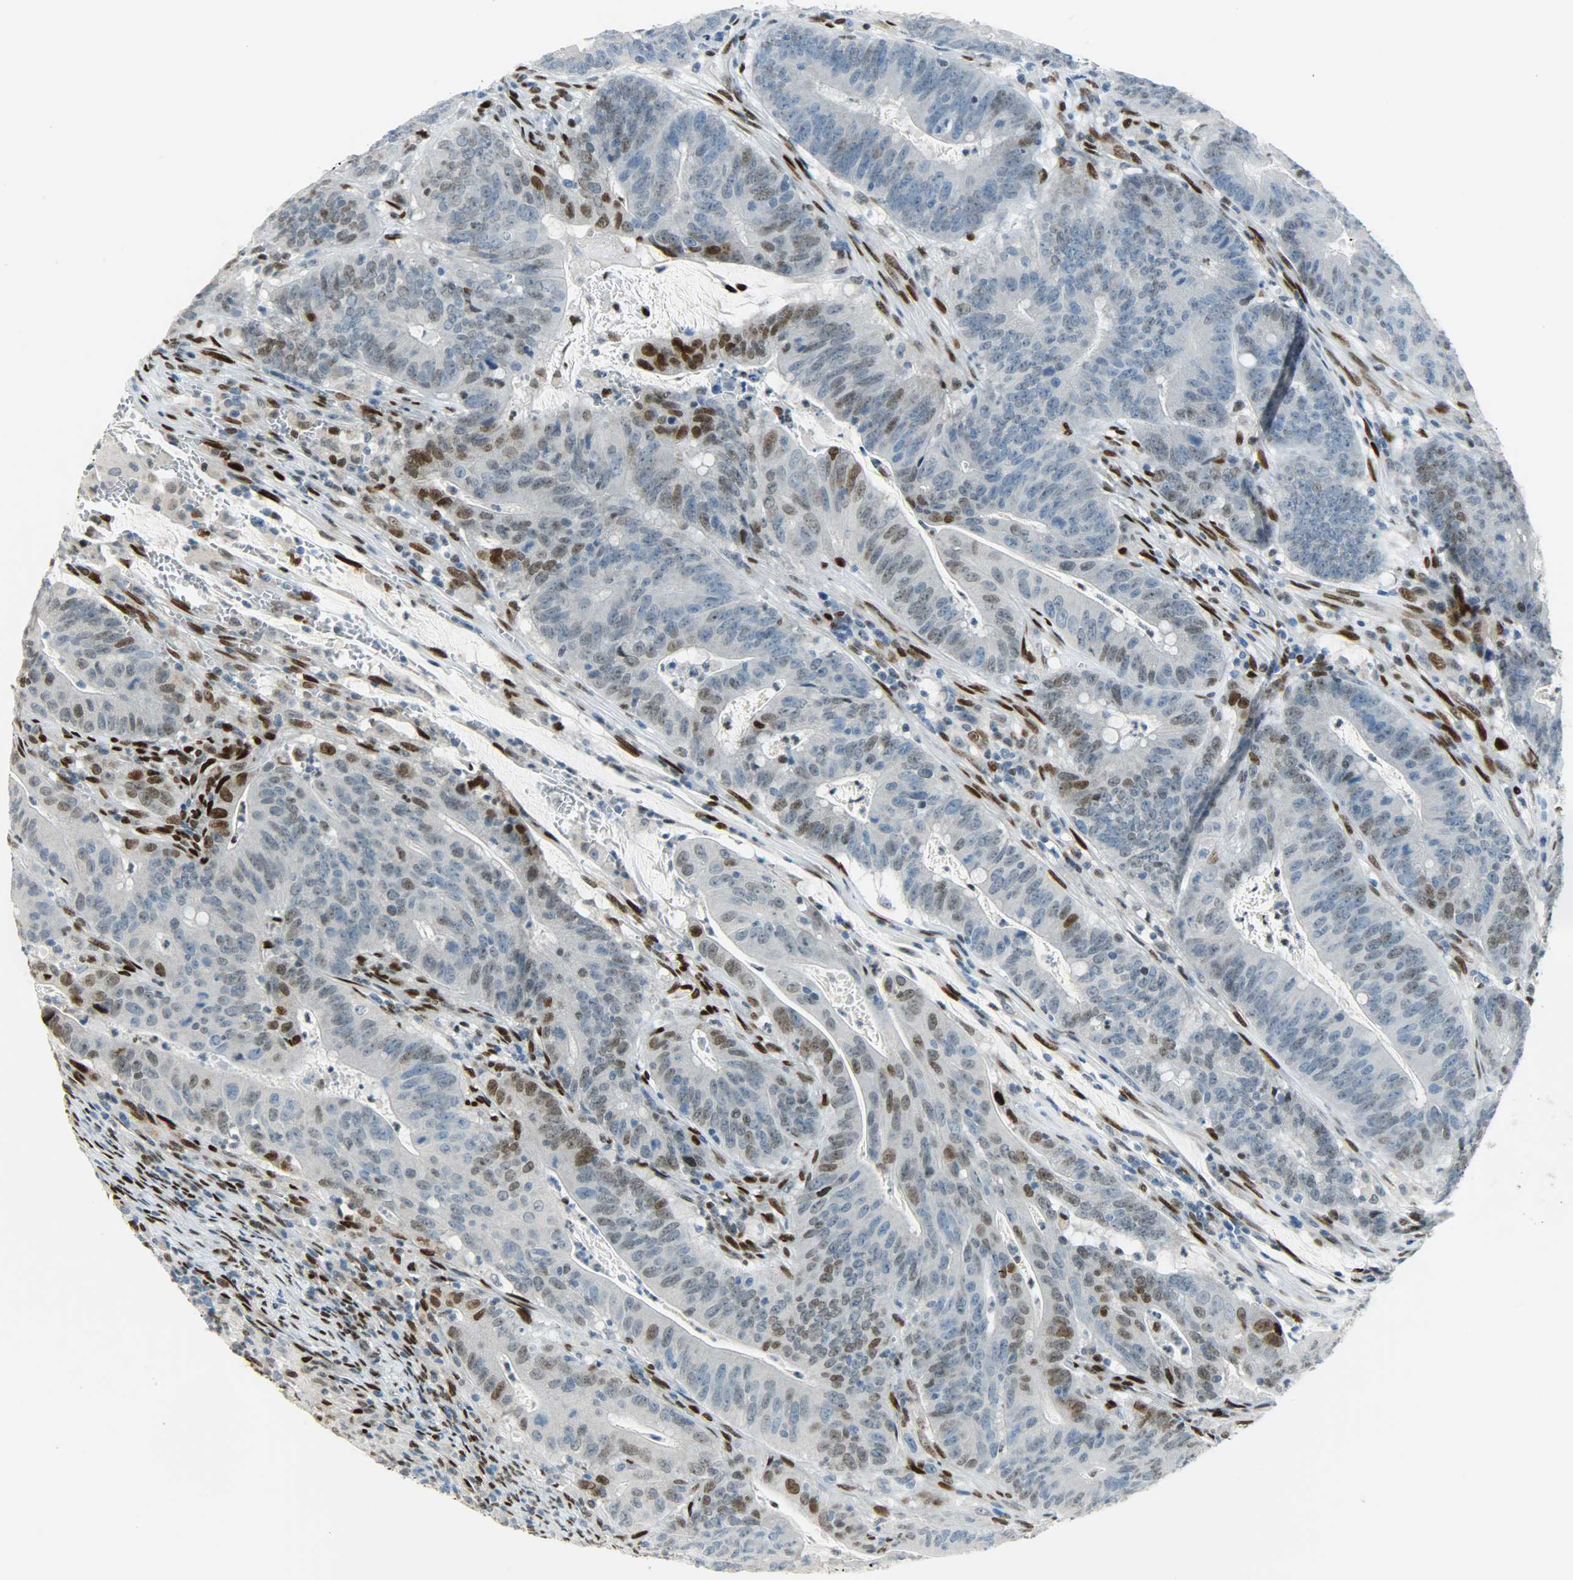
{"staining": {"intensity": "weak", "quantity": "<25%", "location": "nuclear"}, "tissue": "colorectal cancer", "cell_type": "Tumor cells", "image_type": "cancer", "snomed": [{"axis": "morphology", "description": "Adenocarcinoma, NOS"}, {"axis": "topography", "description": "Colon"}], "caption": "Immunohistochemical staining of human colorectal cancer (adenocarcinoma) reveals no significant staining in tumor cells.", "gene": "JUNB", "patient": {"sex": "male", "age": 45}}